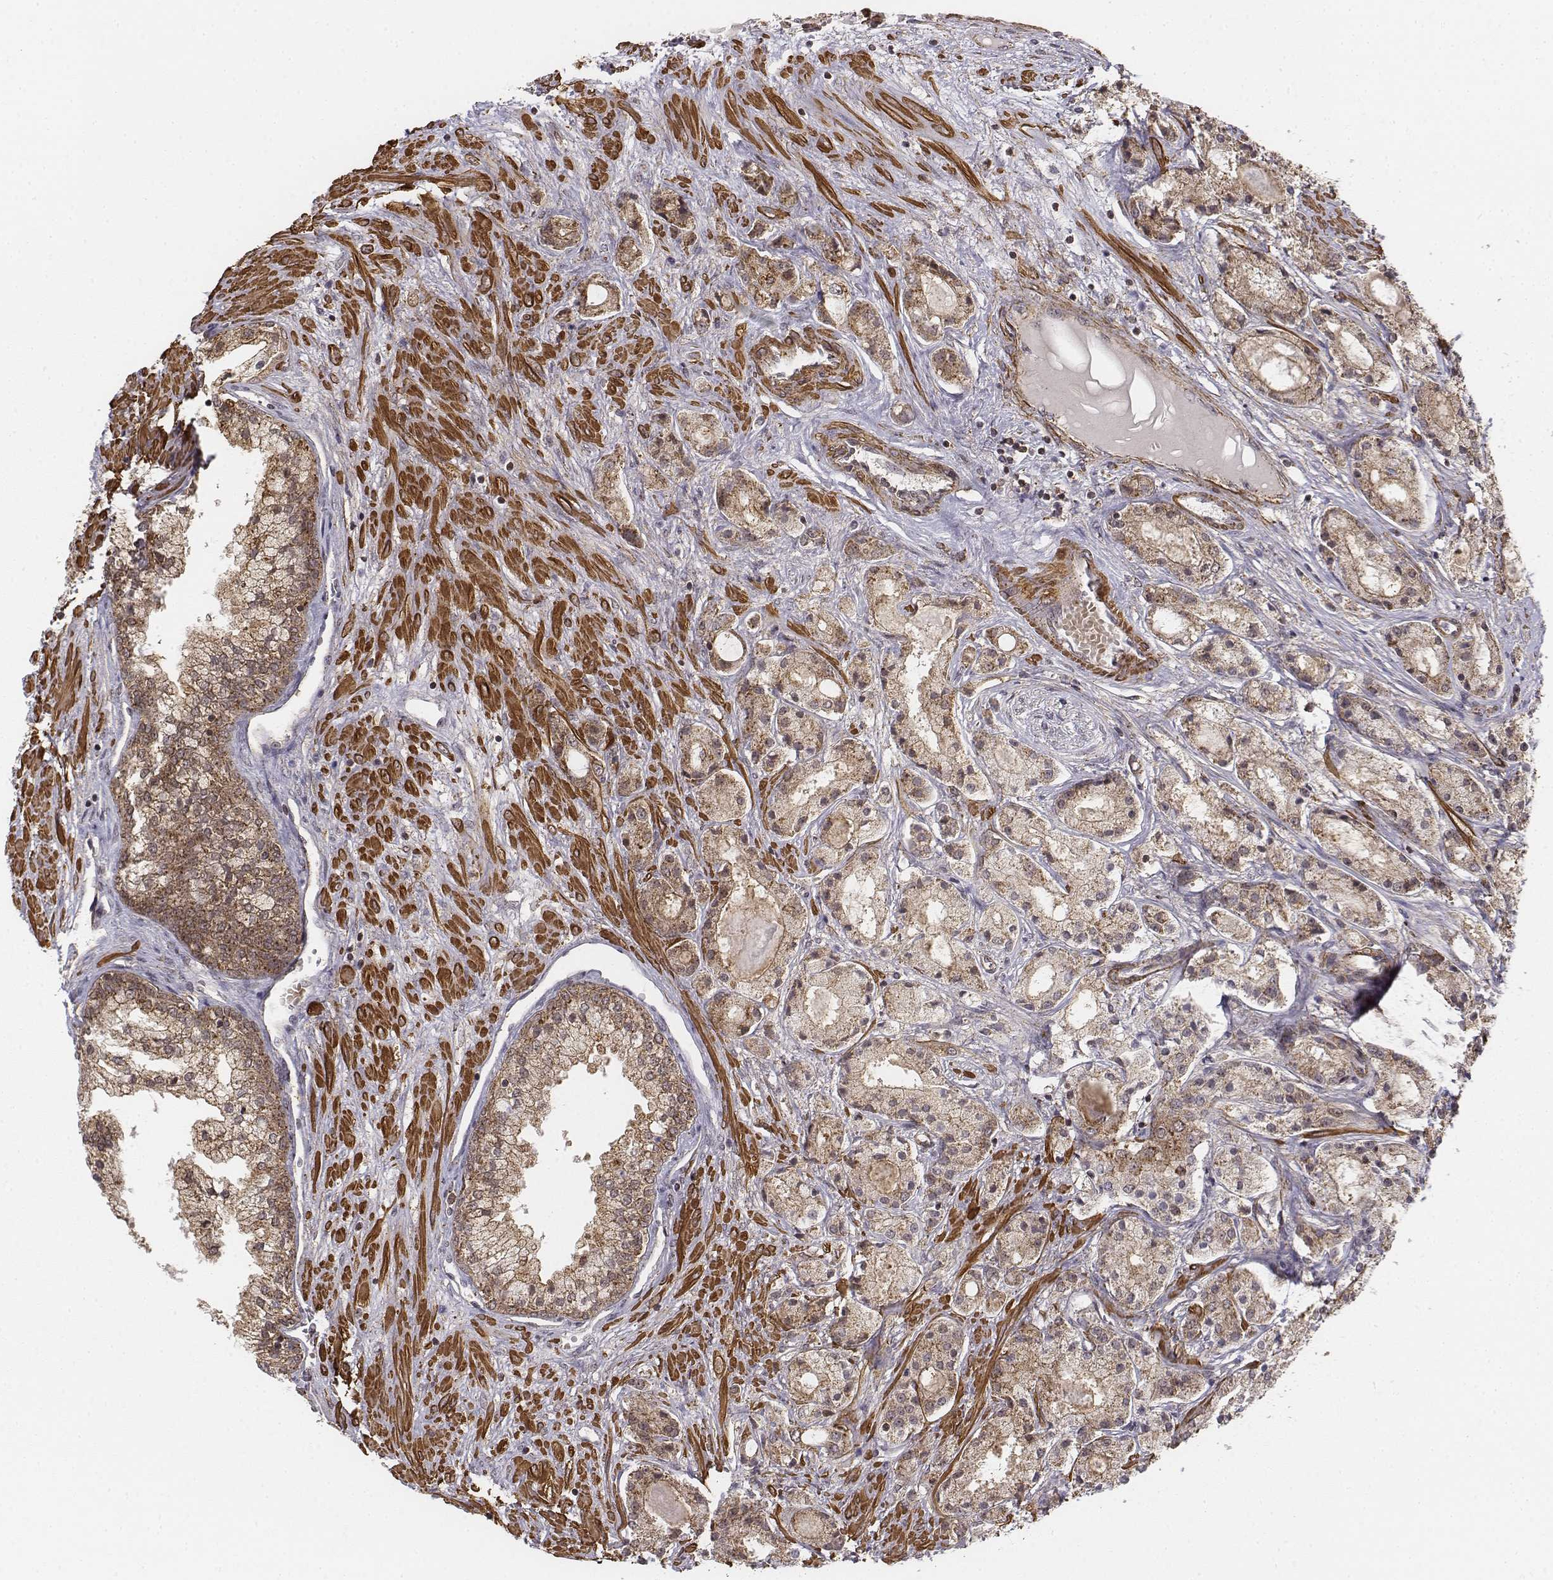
{"staining": {"intensity": "weak", "quantity": ">75%", "location": "cytoplasmic/membranous"}, "tissue": "prostate cancer", "cell_type": "Tumor cells", "image_type": "cancer", "snomed": [{"axis": "morphology", "description": "Adenocarcinoma, High grade"}, {"axis": "topography", "description": "Prostate"}], "caption": "Immunohistochemistry micrograph of neoplastic tissue: prostate cancer (adenocarcinoma (high-grade)) stained using immunohistochemistry (IHC) shows low levels of weak protein expression localized specifically in the cytoplasmic/membranous of tumor cells, appearing as a cytoplasmic/membranous brown color.", "gene": "ZFYVE19", "patient": {"sex": "male", "age": 67}}